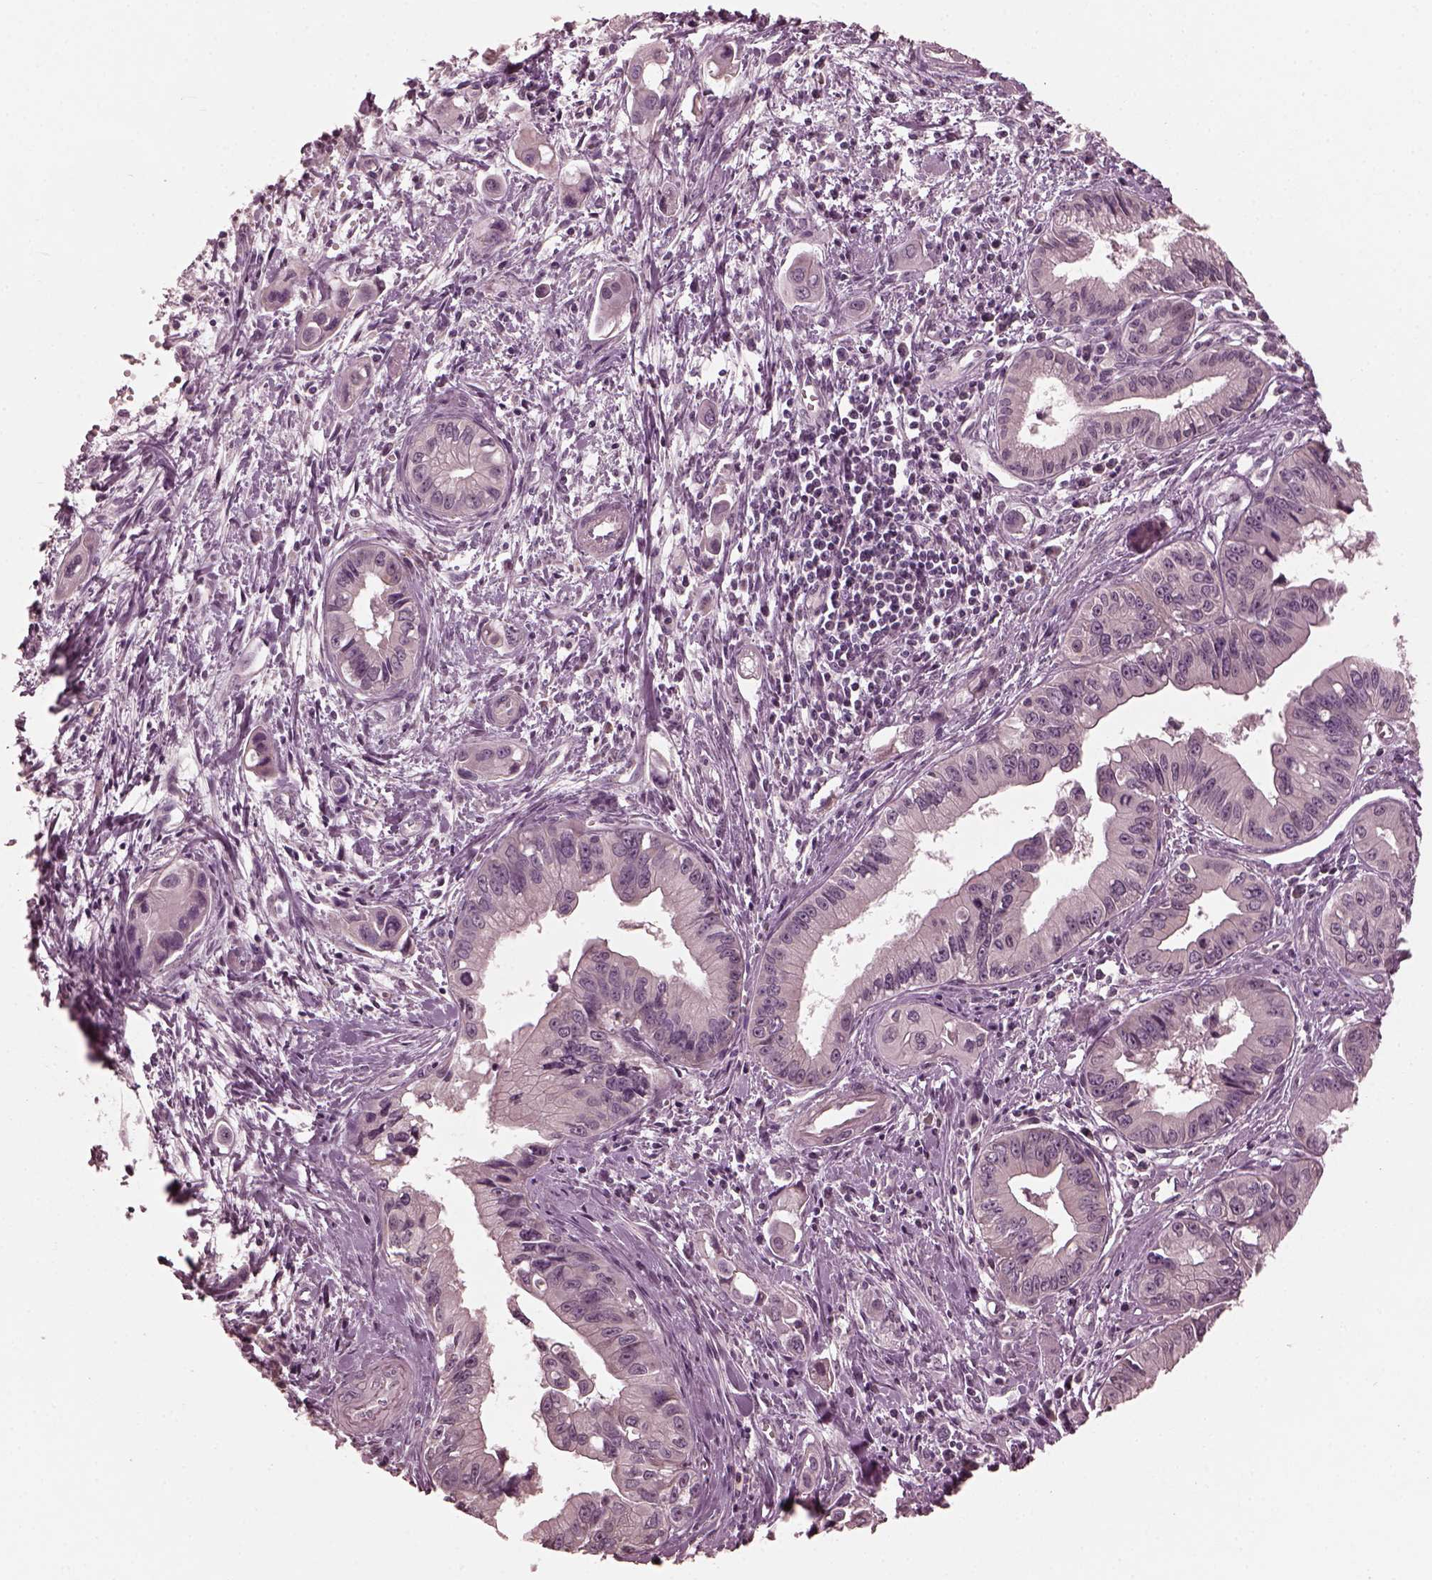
{"staining": {"intensity": "negative", "quantity": "none", "location": "none"}, "tissue": "pancreatic cancer", "cell_type": "Tumor cells", "image_type": "cancer", "snomed": [{"axis": "morphology", "description": "Adenocarcinoma, NOS"}, {"axis": "topography", "description": "Pancreas"}], "caption": "Immunohistochemistry of pancreatic cancer (adenocarcinoma) exhibits no expression in tumor cells. Brightfield microscopy of immunohistochemistry (IHC) stained with DAB (3,3'-diaminobenzidine) (brown) and hematoxylin (blue), captured at high magnification.", "gene": "RGS7", "patient": {"sex": "male", "age": 60}}